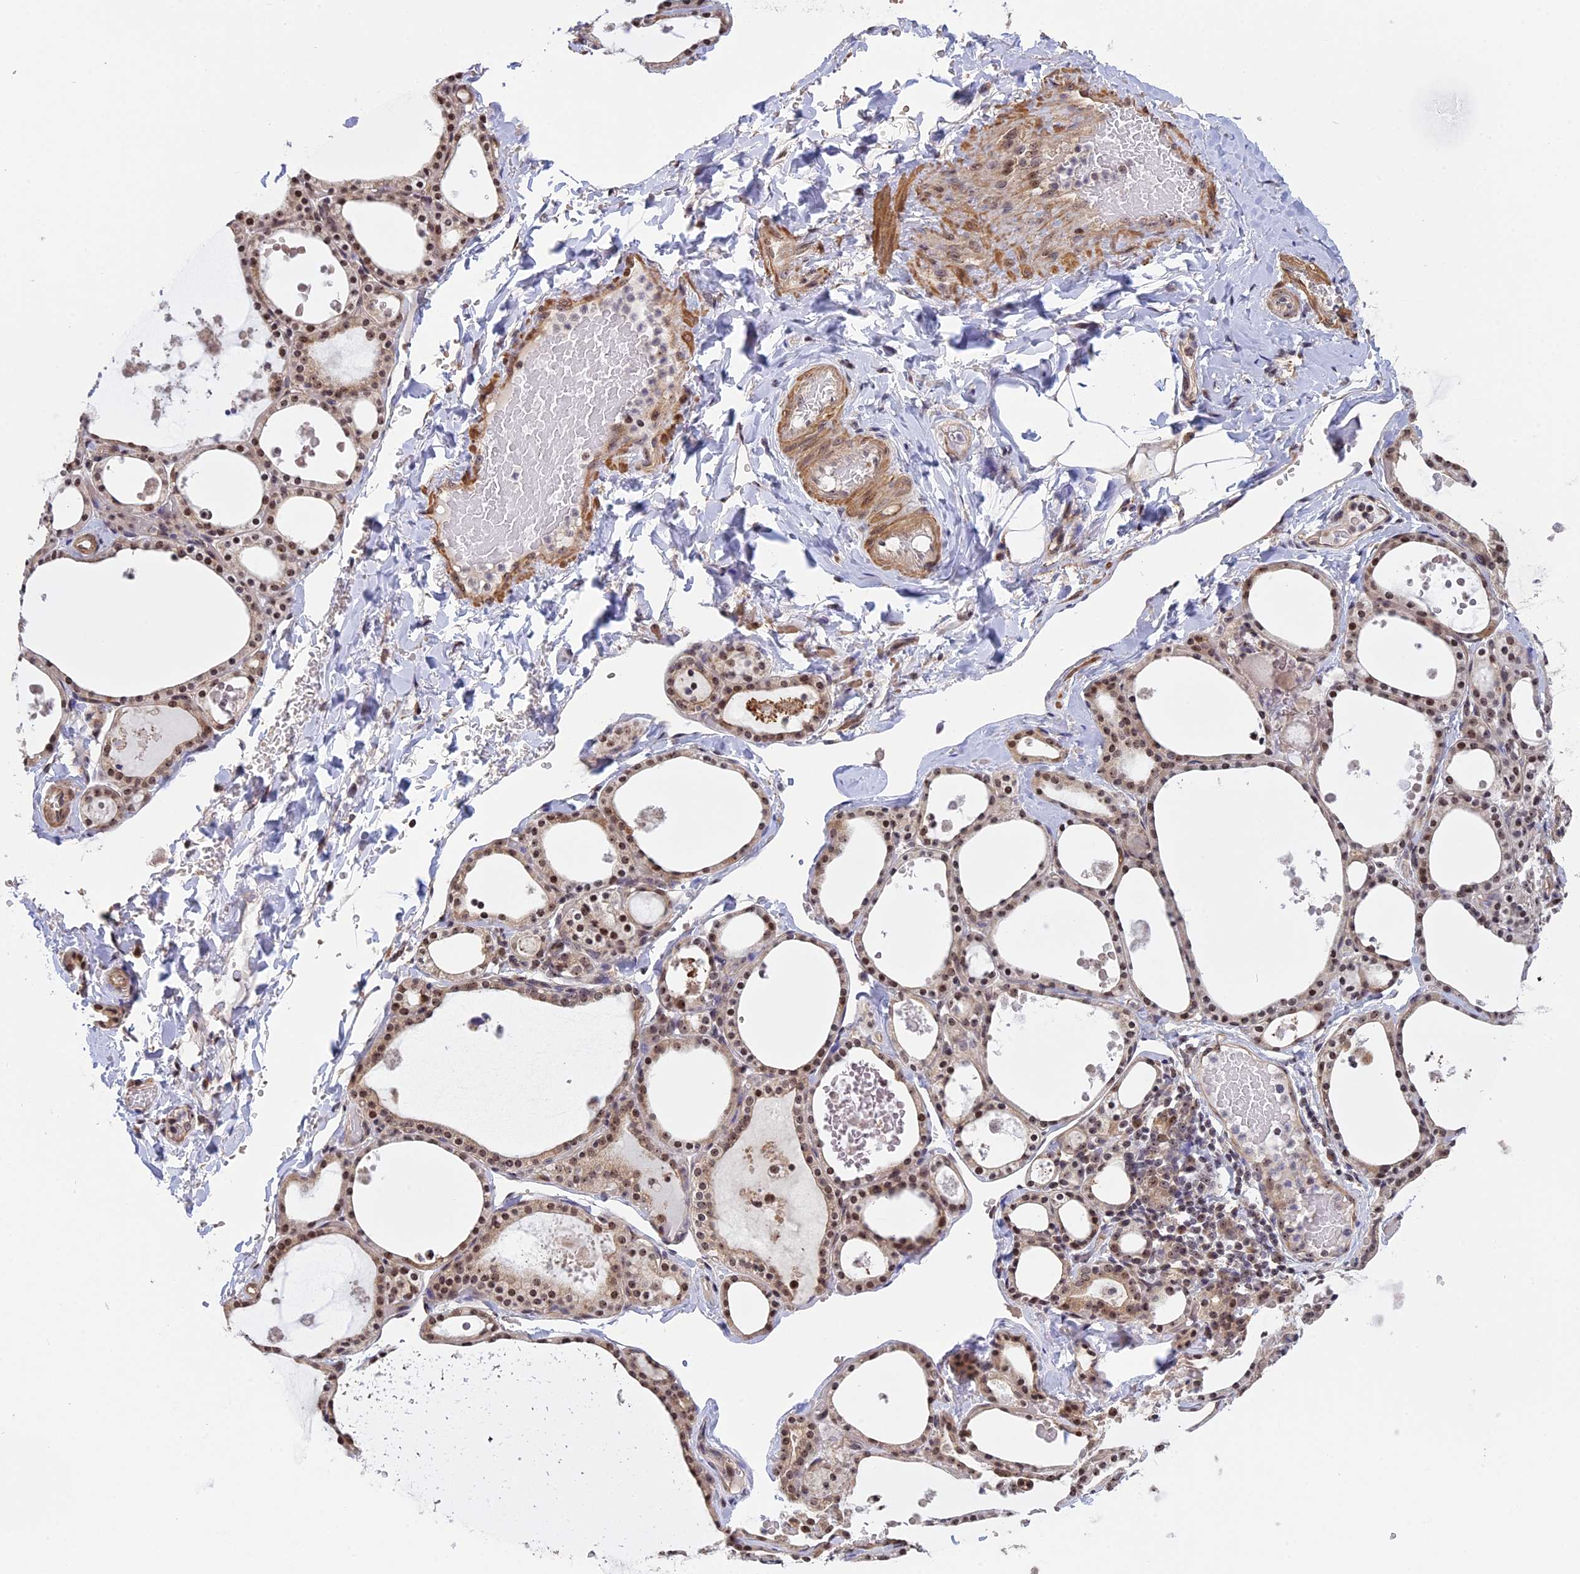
{"staining": {"intensity": "weak", "quantity": ">75%", "location": "cytoplasmic/membranous,nuclear"}, "tissue": "thyroid gland", "cell_type": "Glandular cells", "image_type": "normal", "snomed": [{"axis": "morphology", "description": "Normal tissue, NOS"}, {"axis": "topography", "description": "Thyroid gland"}], "caption": "Human thyroid gland stained with a brown dye demonstrates weak cytoplasmic/membranous,nuclear positive staining in about >75% of glandular cells.", "gene": "MGA", "patient": {"sex": "male", "age": 56}}